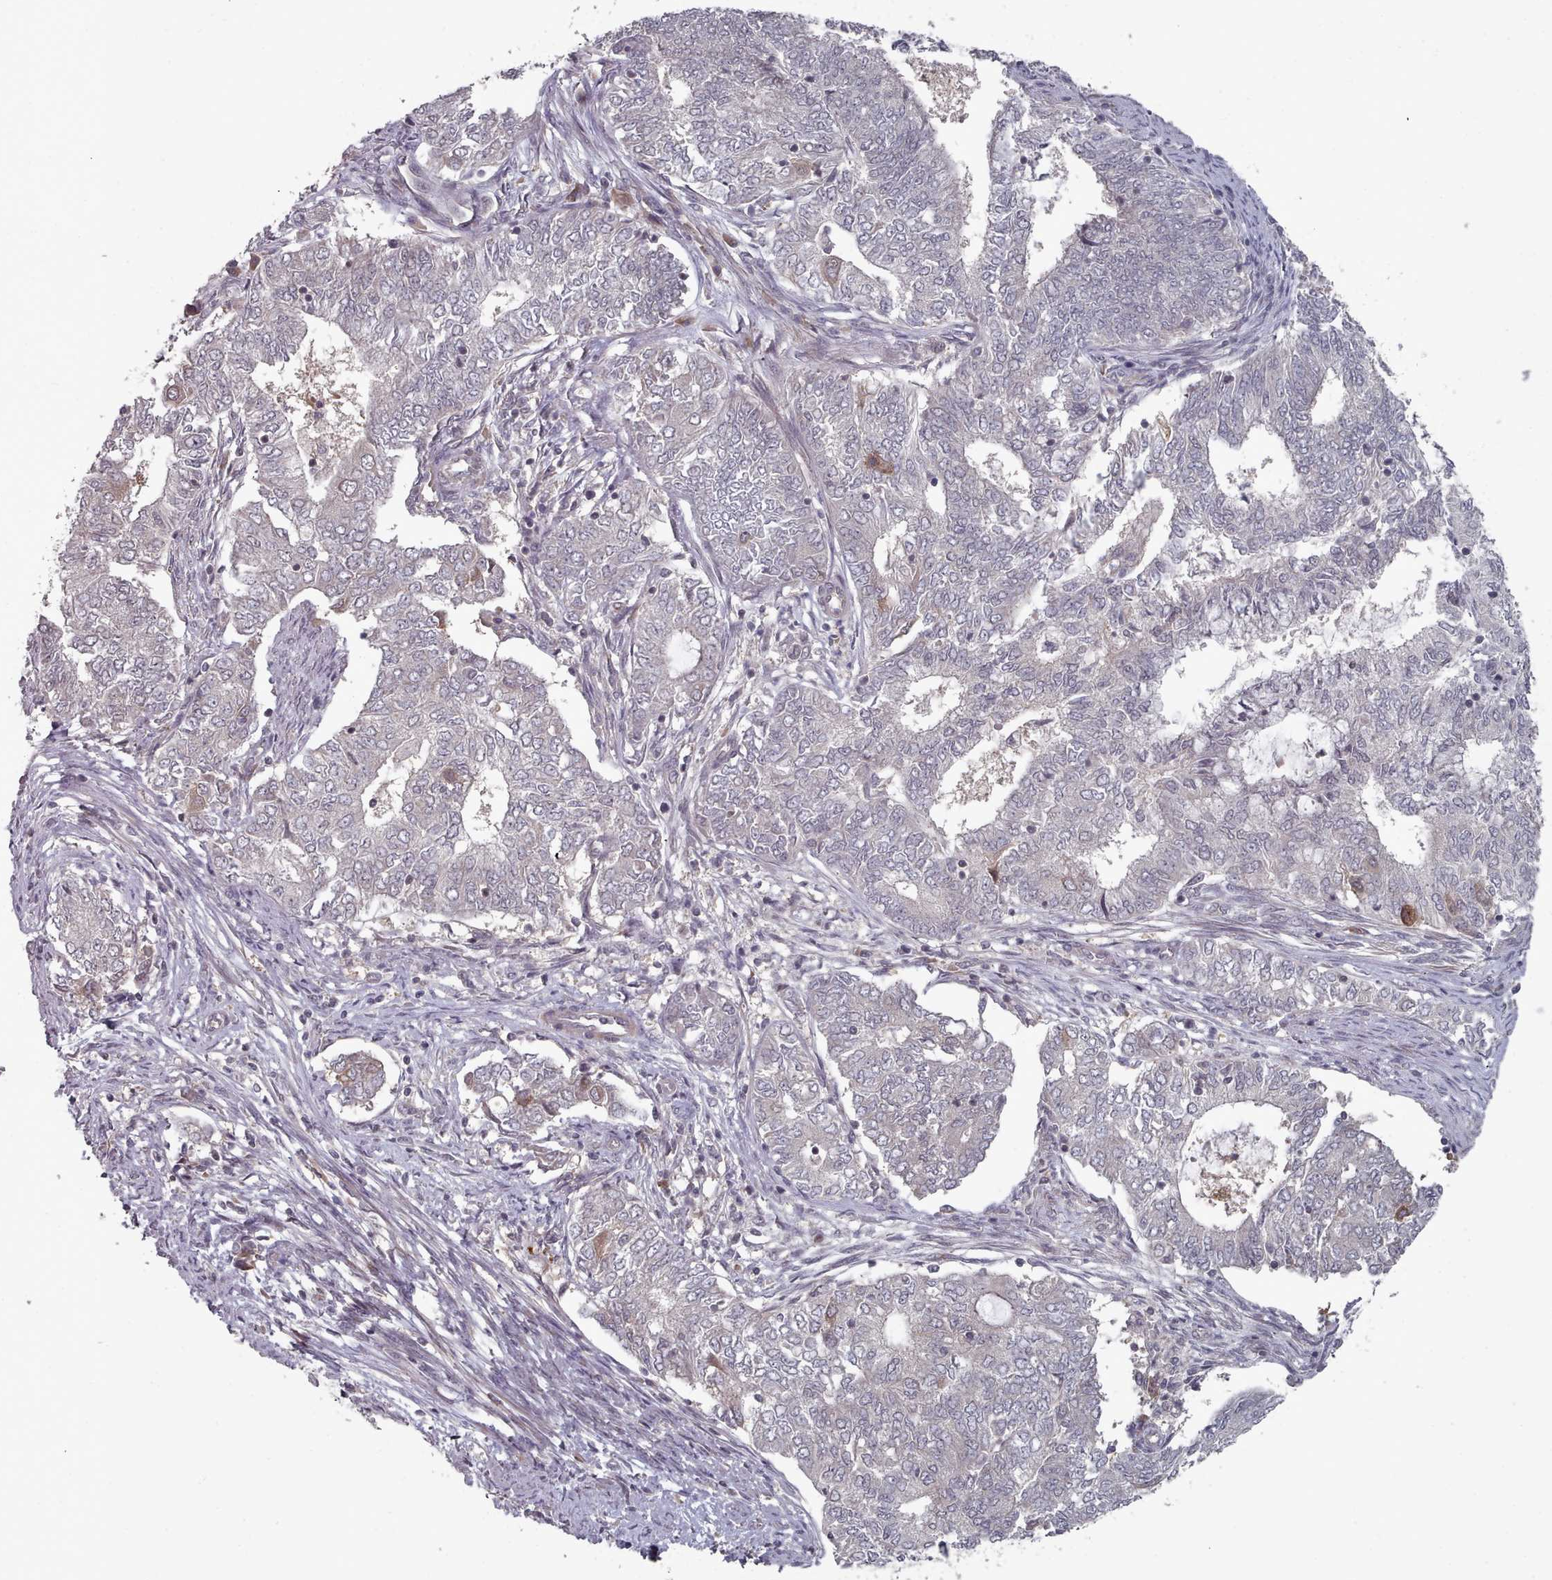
{"staining": {"intensity": "negative", "quantity": "none", "location": "none"}, "tissue": "endometrial cancer", "cell_type": "Tumor cells", "image_type": "cancer", "snomed": [{"axis": "morphology", "description": "Adenocarcinoma, NOS"}, {"axis": "topography", "description": "Endometrium"}], "caption": "Tumor cells show no significant protein expression in endometrial adenocarcinoma.", "gene": "HYAL3", "patient": {"sex": "female", "age": 62}}